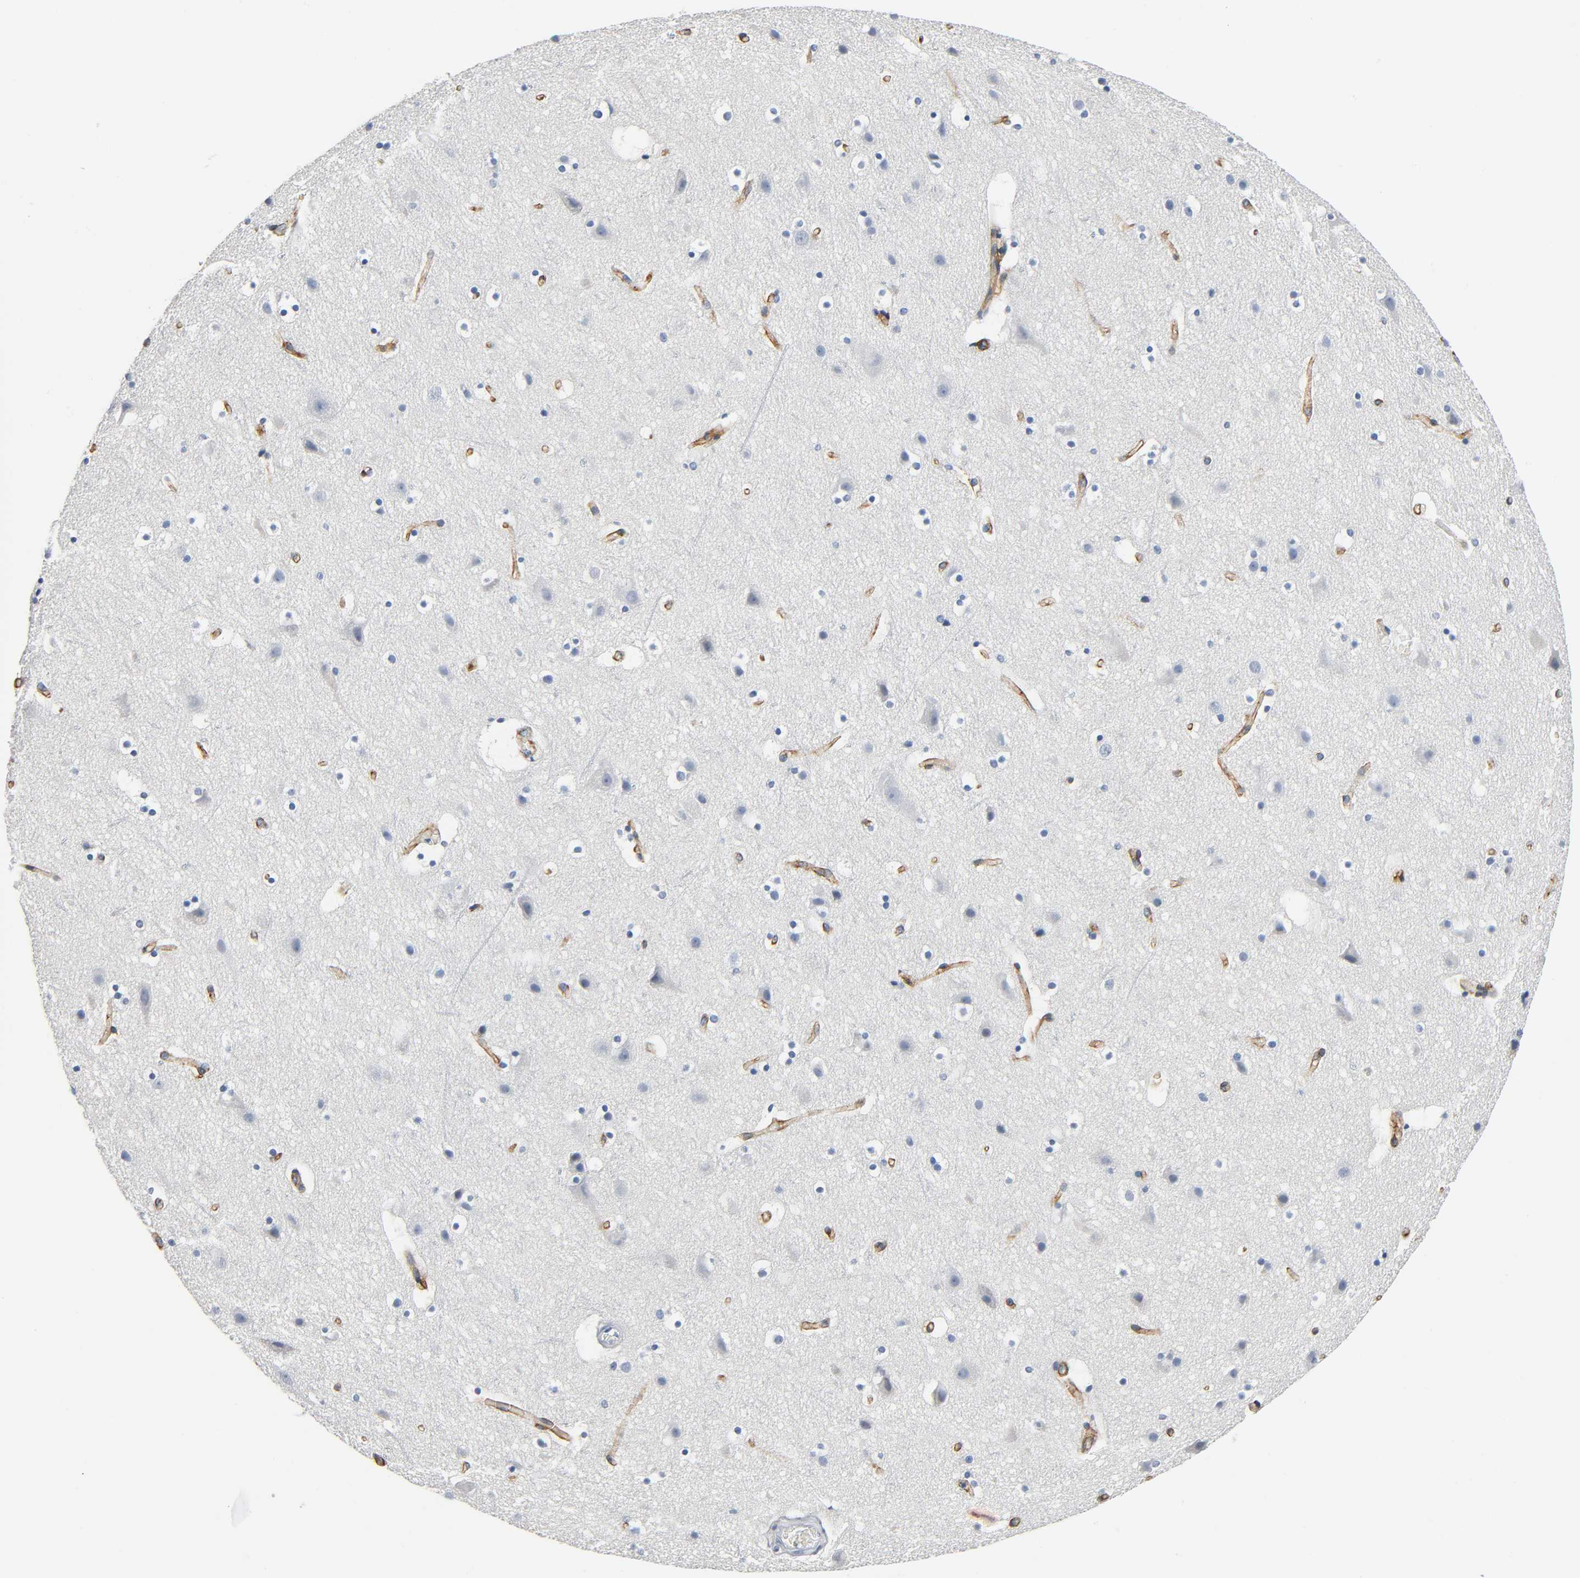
{"staining": {"intensity": "moderate", "quantity": ">75%", "location": "cytoplasmic/membranous"}, "tissue": "cerebral cortex", "cell_type": "Endothelial cells", "image_type": "normal", "snomed": [{"axis": "morphology", "description": "Normal tissue, NOS"}, {"axis": "topography", "description": "Cerebral cortex"}], "caption": "This image displays immunohistochemistry (IHC) staining of normal human cerebral cortex, with medium moderate cytoplasmic/membranous positivity in approximately >75% of endothelial cells.", "gene": "ANPEP", "patient": {"sex": "male", "age": 45}}